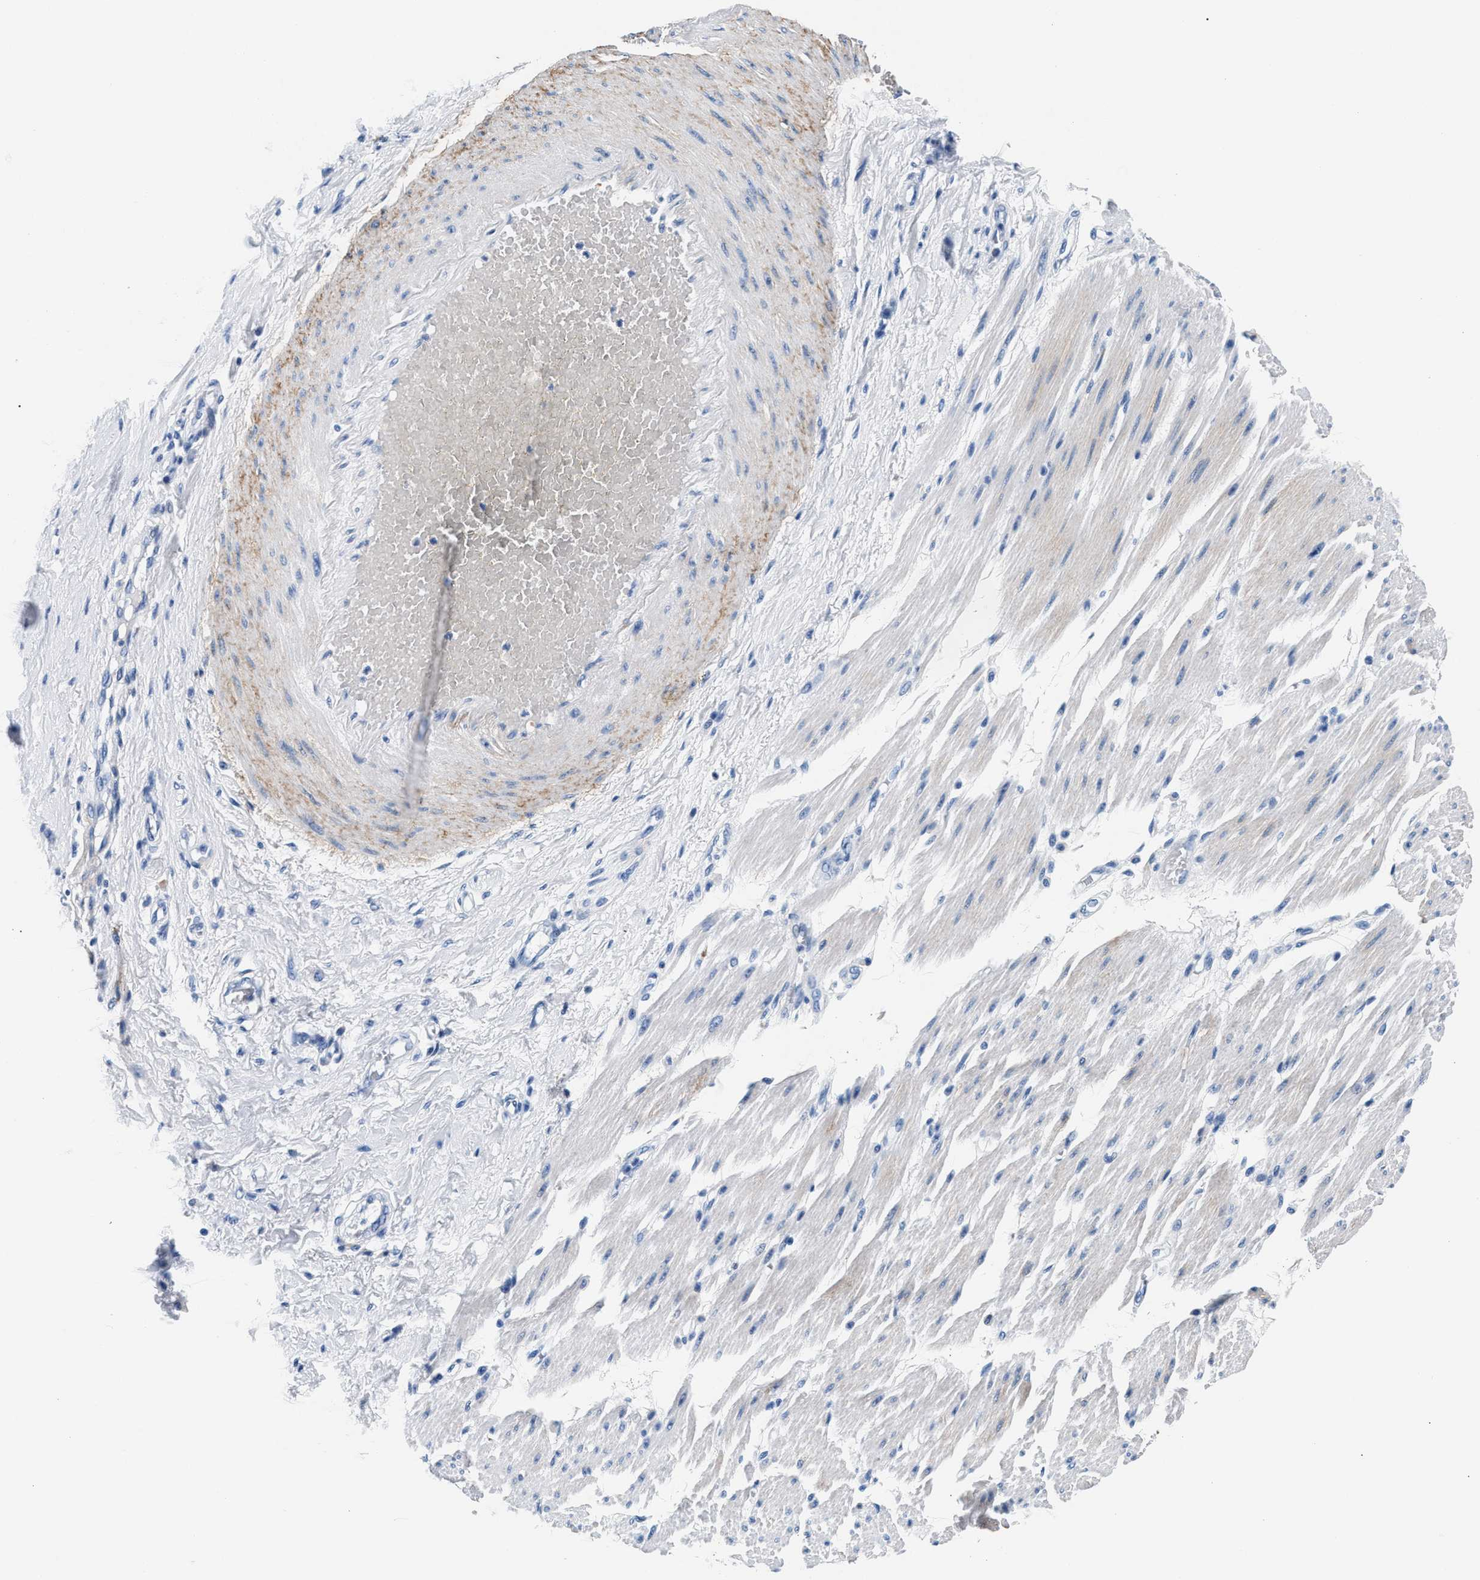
{"staining": {"intensity": "negative", "quantity": "none", "location": "none"}, "tissue": "adipose tissue", "cell_type": "Adipocytes", "image_type": "normal", "snomed": [{"axis": "morphology", "description": "Normal tissue, NOS"}, {"axis": "morphology", "description": "Adenocarcinoma, NOS"}, {"axis": "topography", "description": "Esophagus"}], "caption": "This is an IHC image of unremarkable human adipose tissue. There is no staining in adipocytes.", "gene": "TNR", "patient": {"sex": "male", "age": 62}}